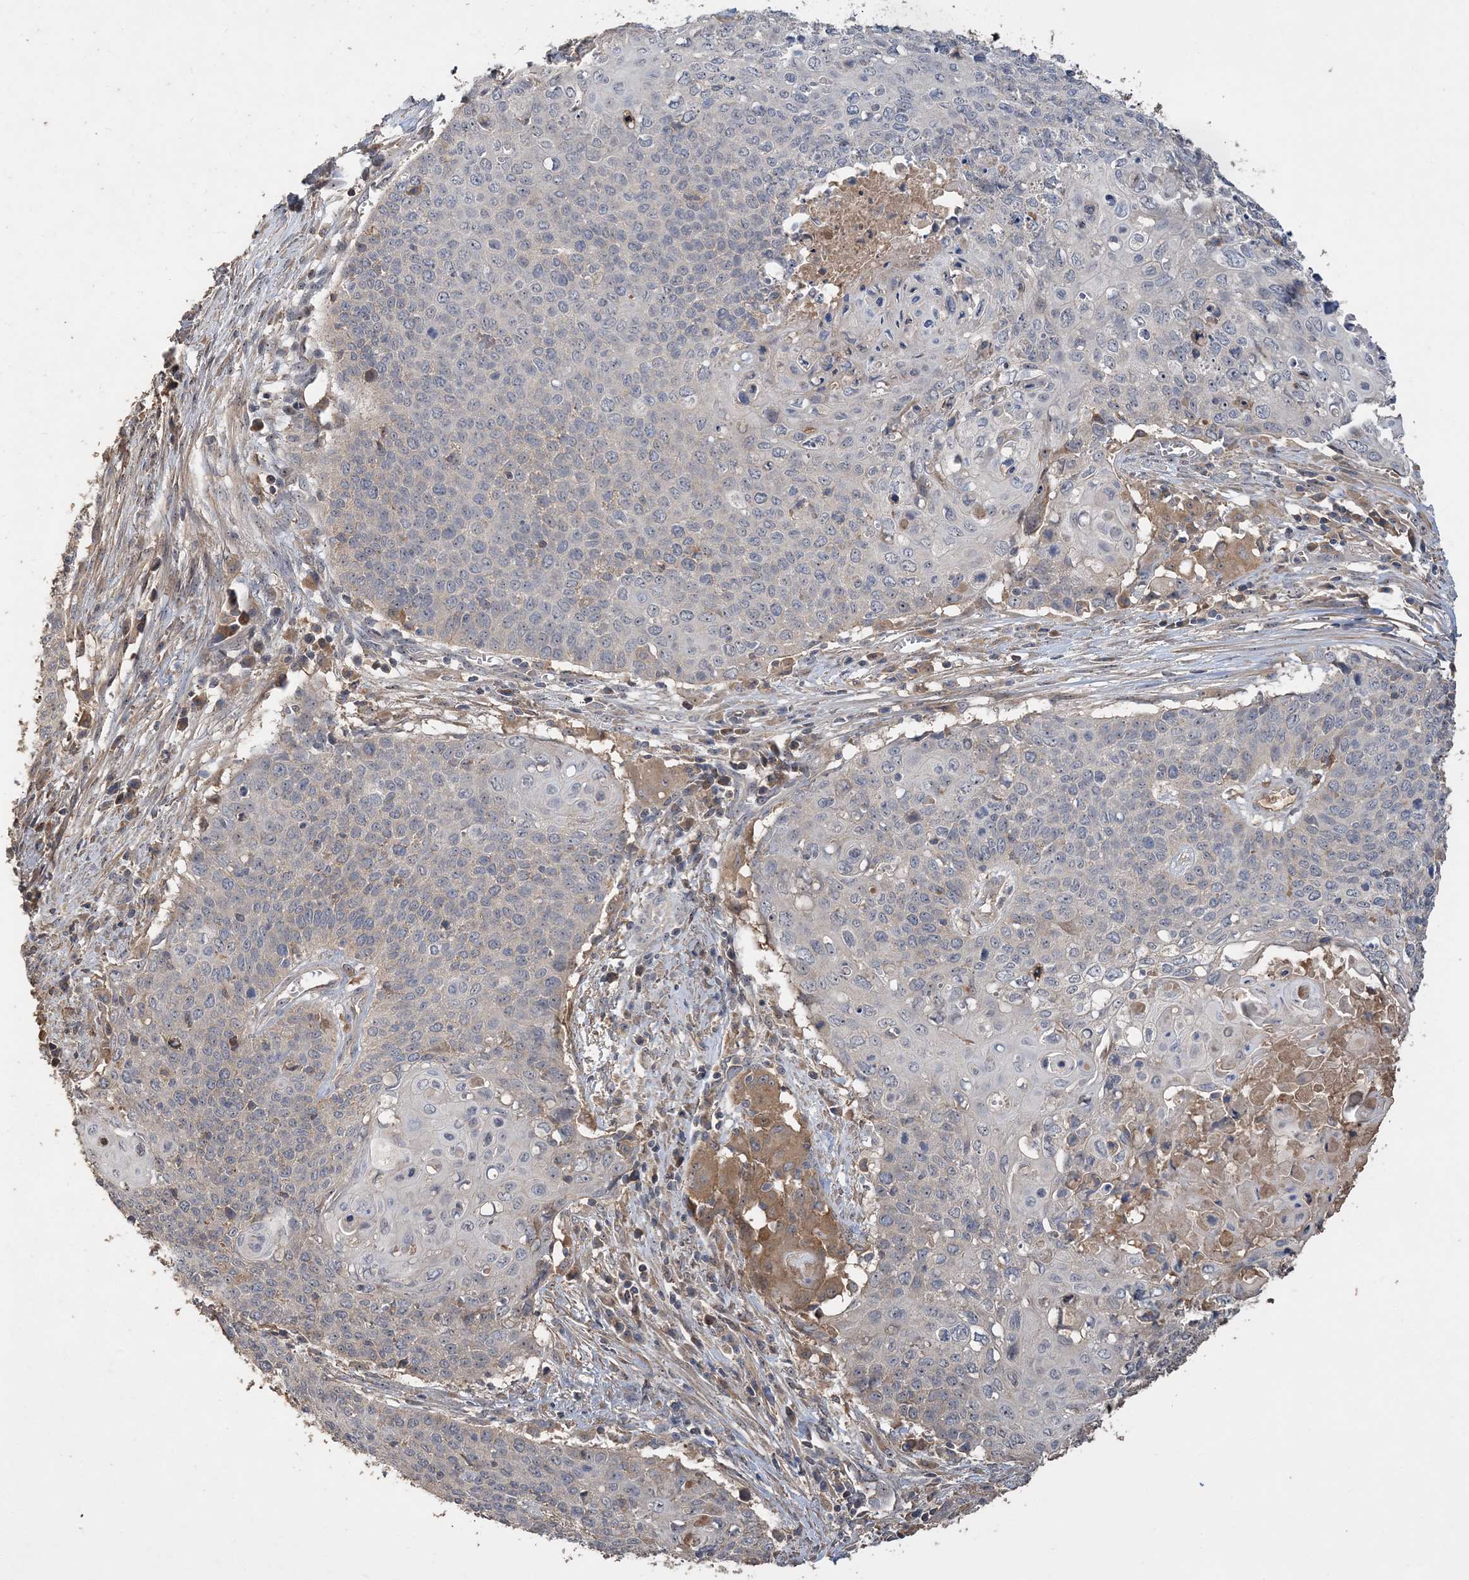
{"staining": {"intensity": "negative", "quantity": "none", "location": "none"}, "tissue": "cervical cancer", "cell_type": "Tumor cells", "image_type": "cancer", "snomed": [{"axis": "morphology", "description": "Squamous cell carcinoma, NOS"}, {"axis": "topography", "description": "Cervix"}], "caption": "High magnification brightfield microscopy of cervical squamous cell carcinoma stained with DAB (brown) and counterstained with hematoxylin (blue): tumor cells show no significant staining.", "gene": "GRINA", "patient": {"sex": "female", "age": 39}}